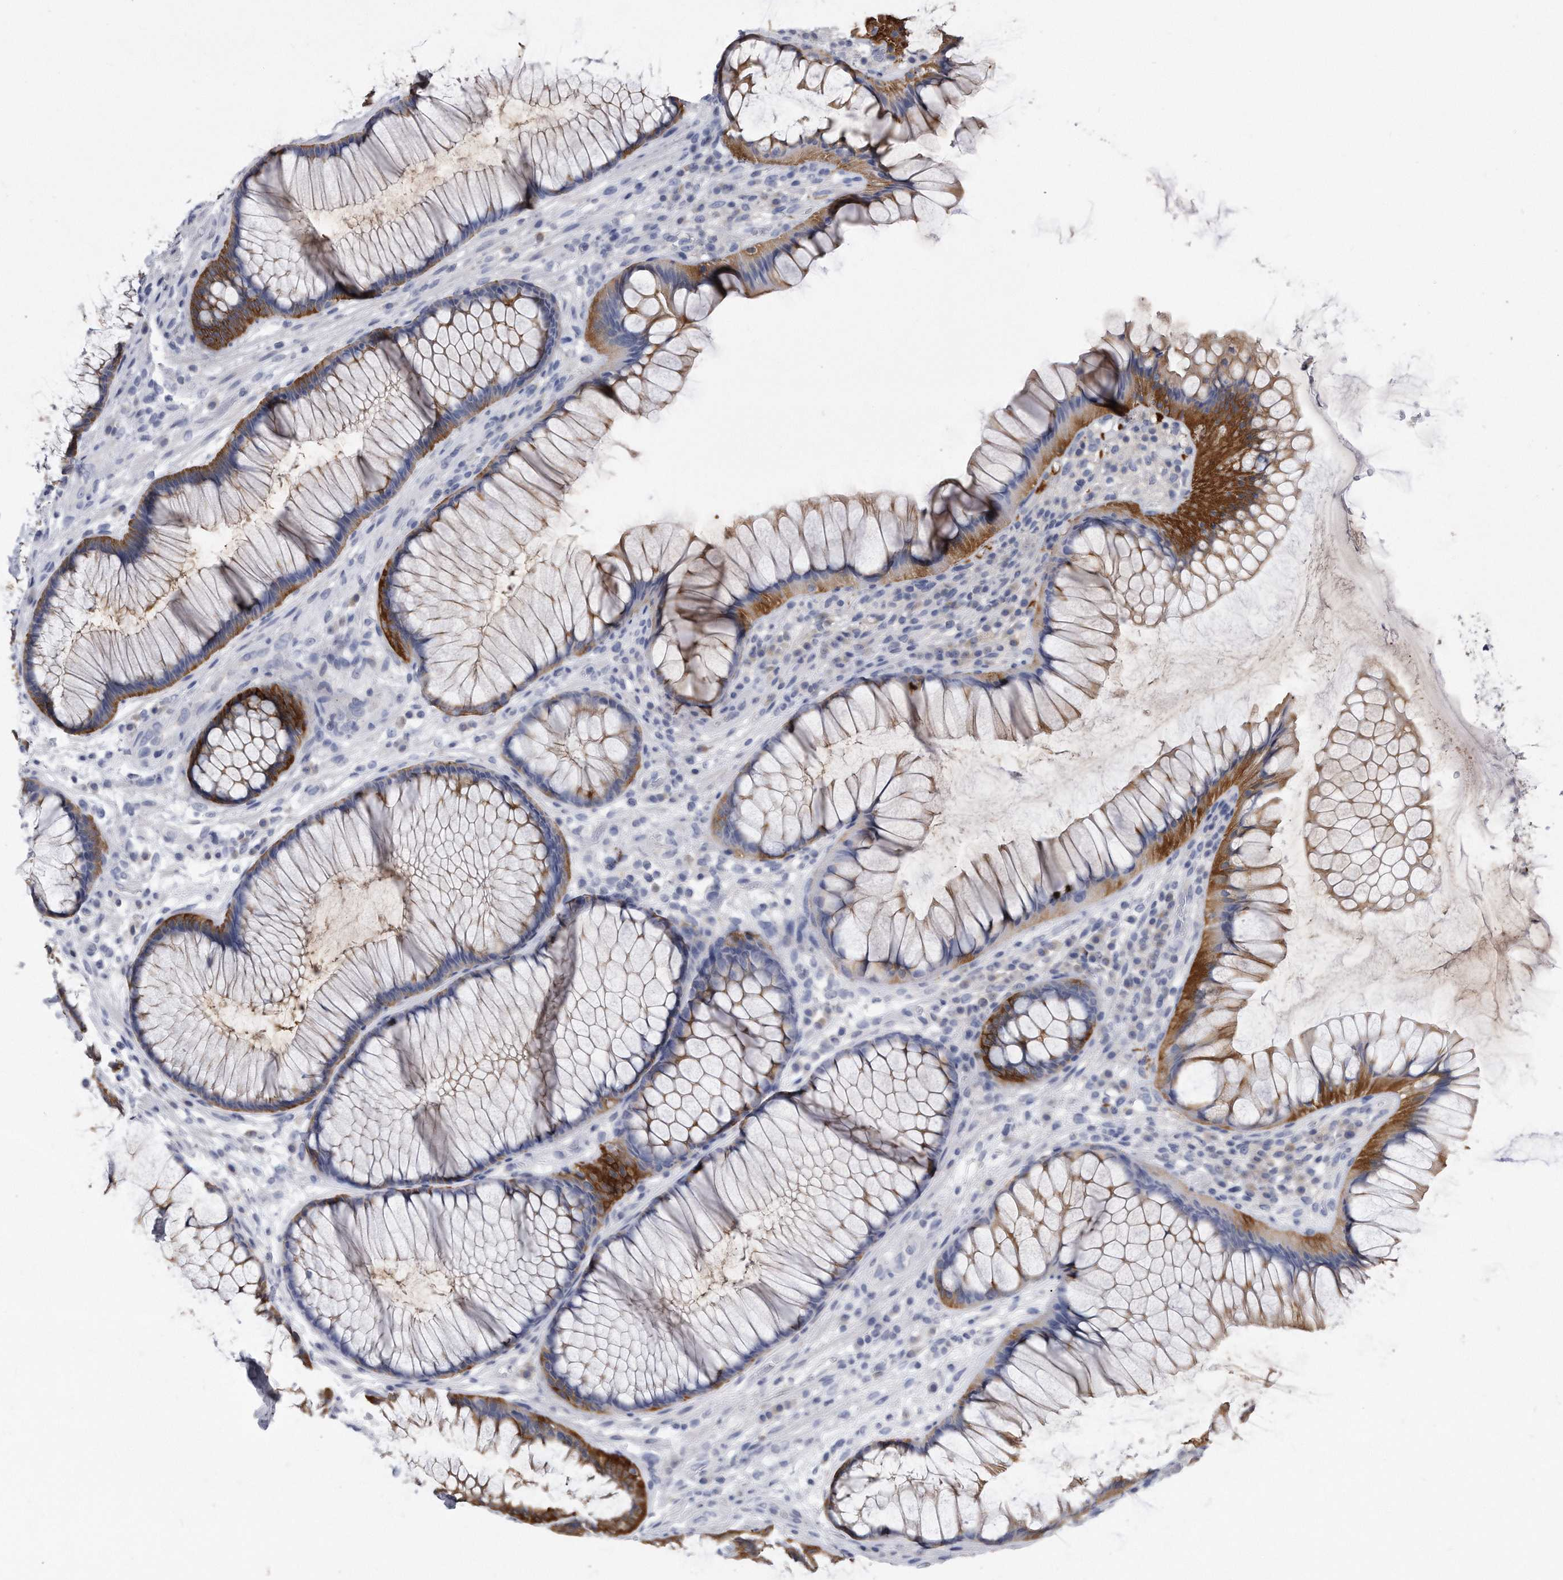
{"staining": {"intensity": "moderate", "quantity": "25%-75%", "location": "cytoplasmic/membranous"}, "tissue": "rectum", "cell_type": "Glandular cells", "image_type": "normal", "snomed": [{"axis": "morphology", "description": "Normal tissue, NOS"}, {"axis": "topography", "description": "Rectum"}], "caption": "Brown immunohistochemical staining in normal rectum shows moderate cytoplasmic/membranous expression in approximately 25%-75% of glandular cells.", "gene": "PYGB", "patient": {"sex": "male", "age": 51}}